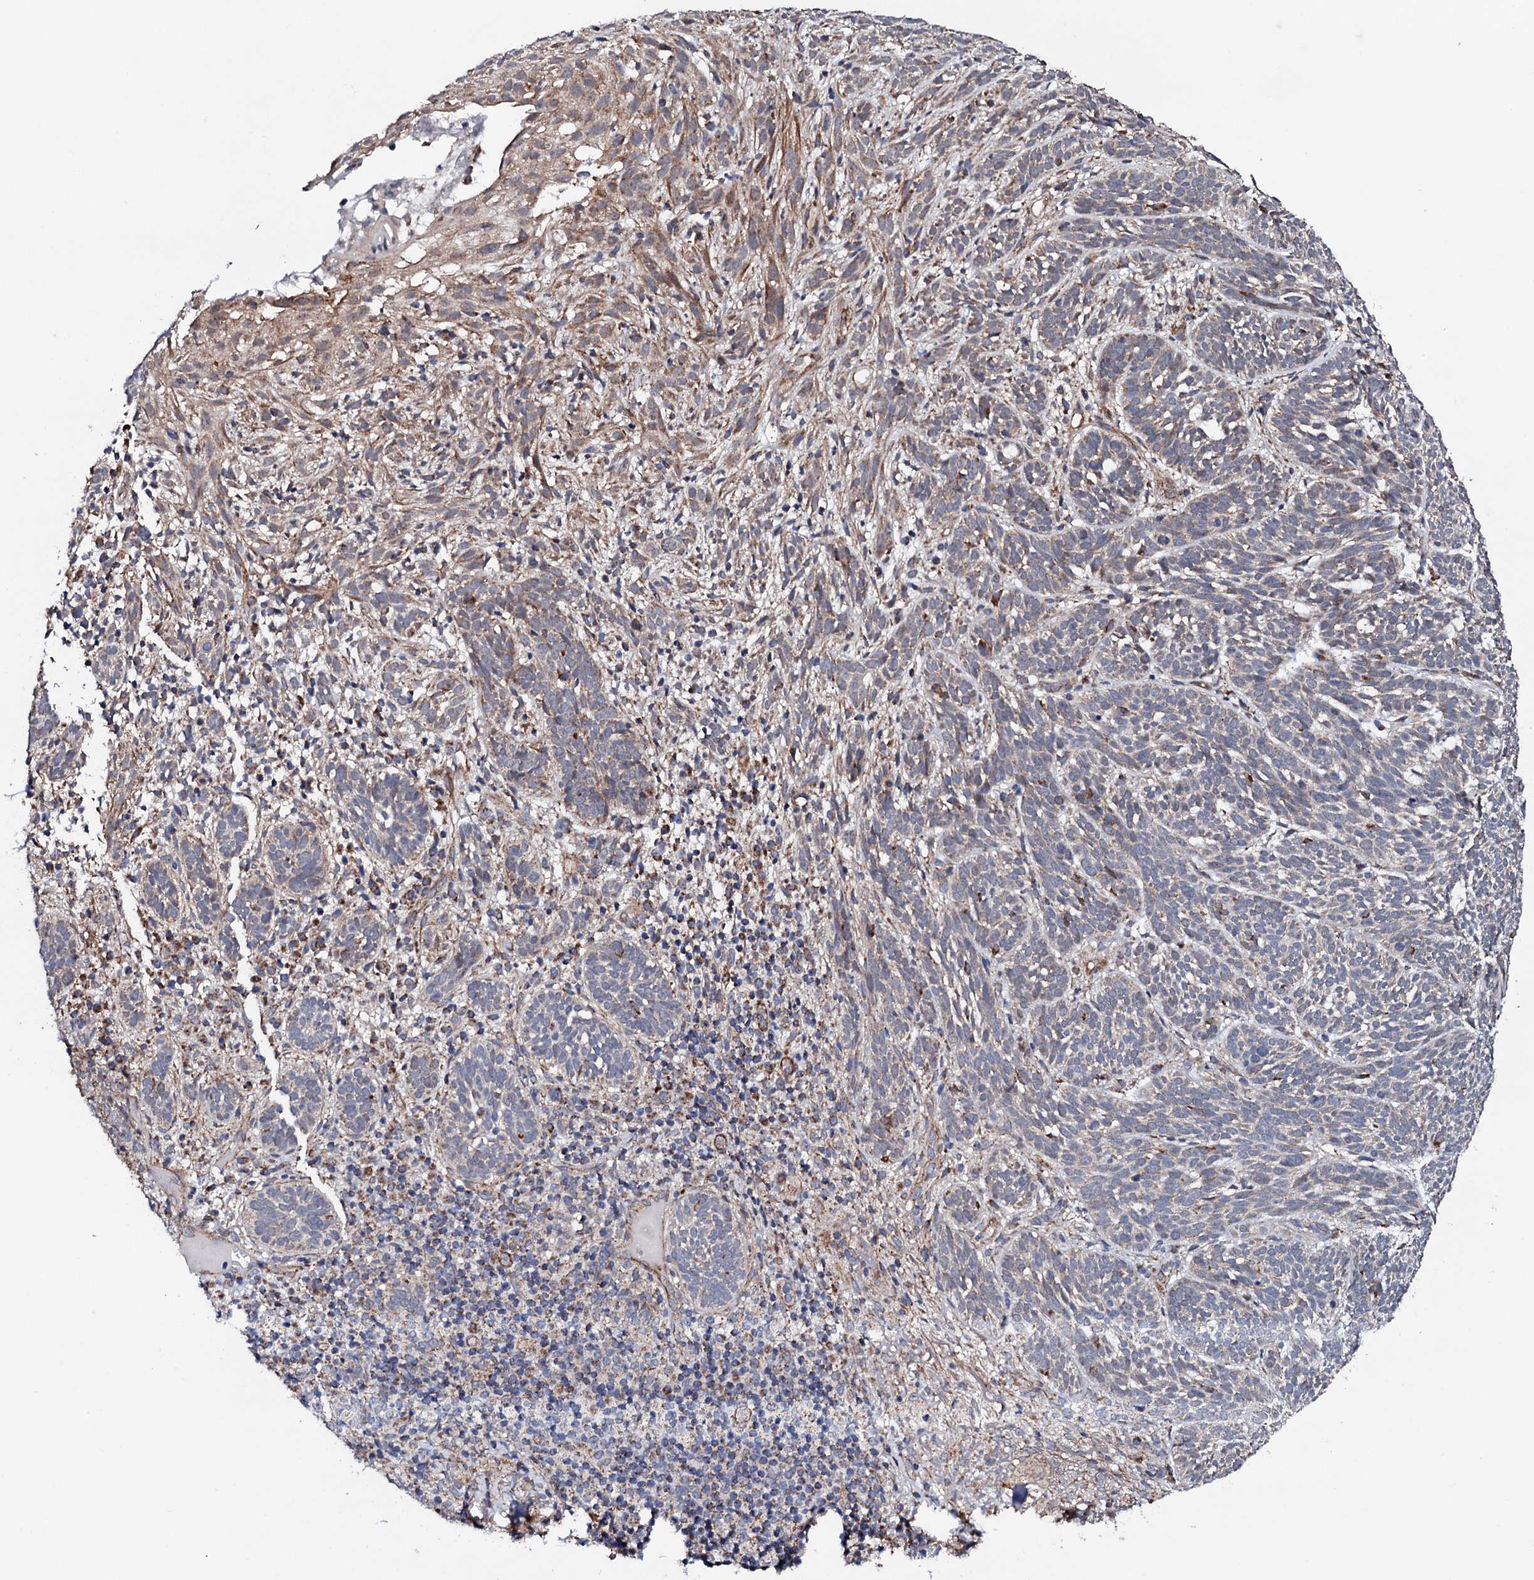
{"staining": {"intensity": "moderate", "quantity": "<25%", "location": "cytoplasmic/membranous"}, "tissue": "skin cancer", "cell_type": "Tumor cells", "image_type": "cancer", "snomed": [{"axis": "morphology", "description": "Basal cell carcinoma"}, {"axis": "topography", "description": "Skin"}], "caption": "Skin cancer was stained to show a protein in brown. There is low levels of moderate cytoplasmic/membranous positivity in about <25% of tumor cells. Immunohistochemistry (ihc) stains the protein in brown and the nuclei are stained blue.", "gene": "MTIF3", "patient": {"sex": "male", "age": 71}}